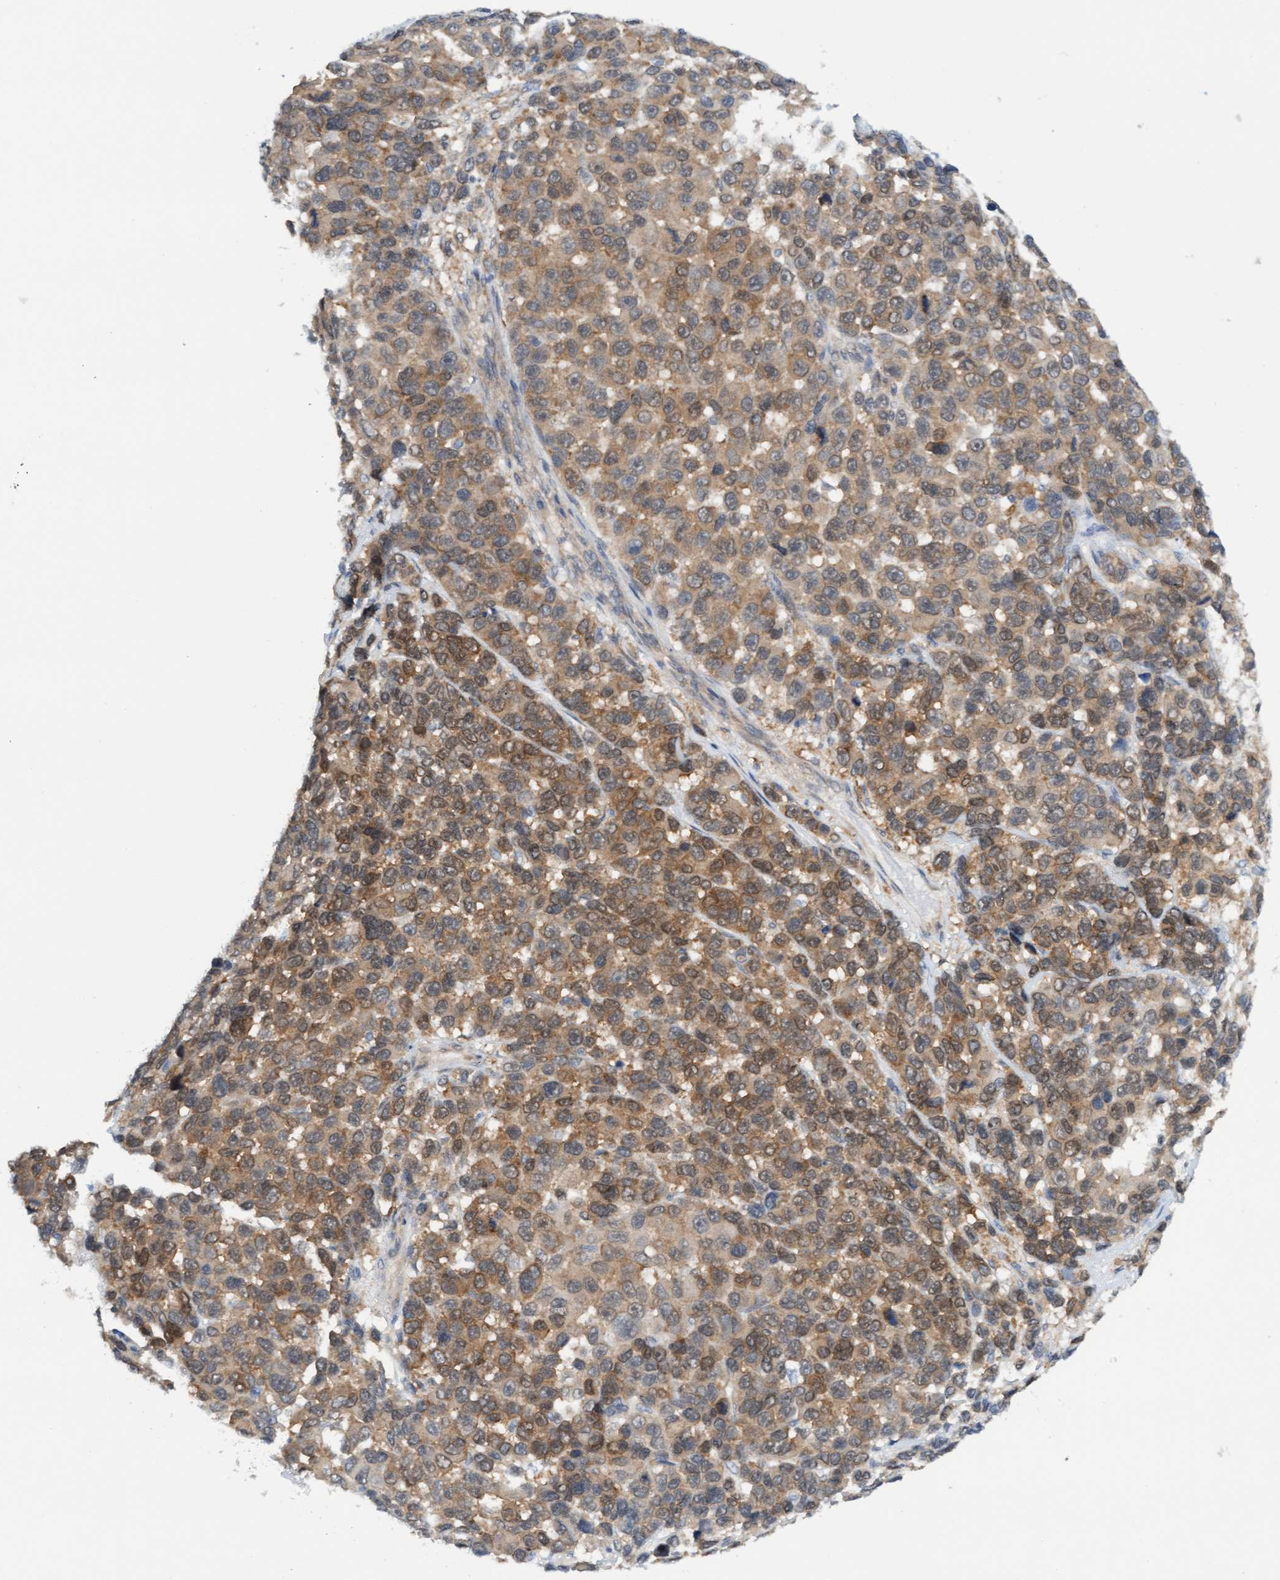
{"staining": {"intensity": "moderate", "quantity": ">75%", "location": "cytoplasmic/membranous"}, "tissue": "melanoma", "cell_type": "Tumor cells", "image_type": "cancer", "snomed": [{"axis": "morphology", "description": "Malignant melanoma, NOS"}, {"axis": "topography", "description": "Skin"}], "caption": "Malignant melanoma stained for a protein shows moderate cytoplasmic/membranous positivity in tumor cells.", "gene": "AMZ2", "patient": {"sex": "male", "age": 53}}